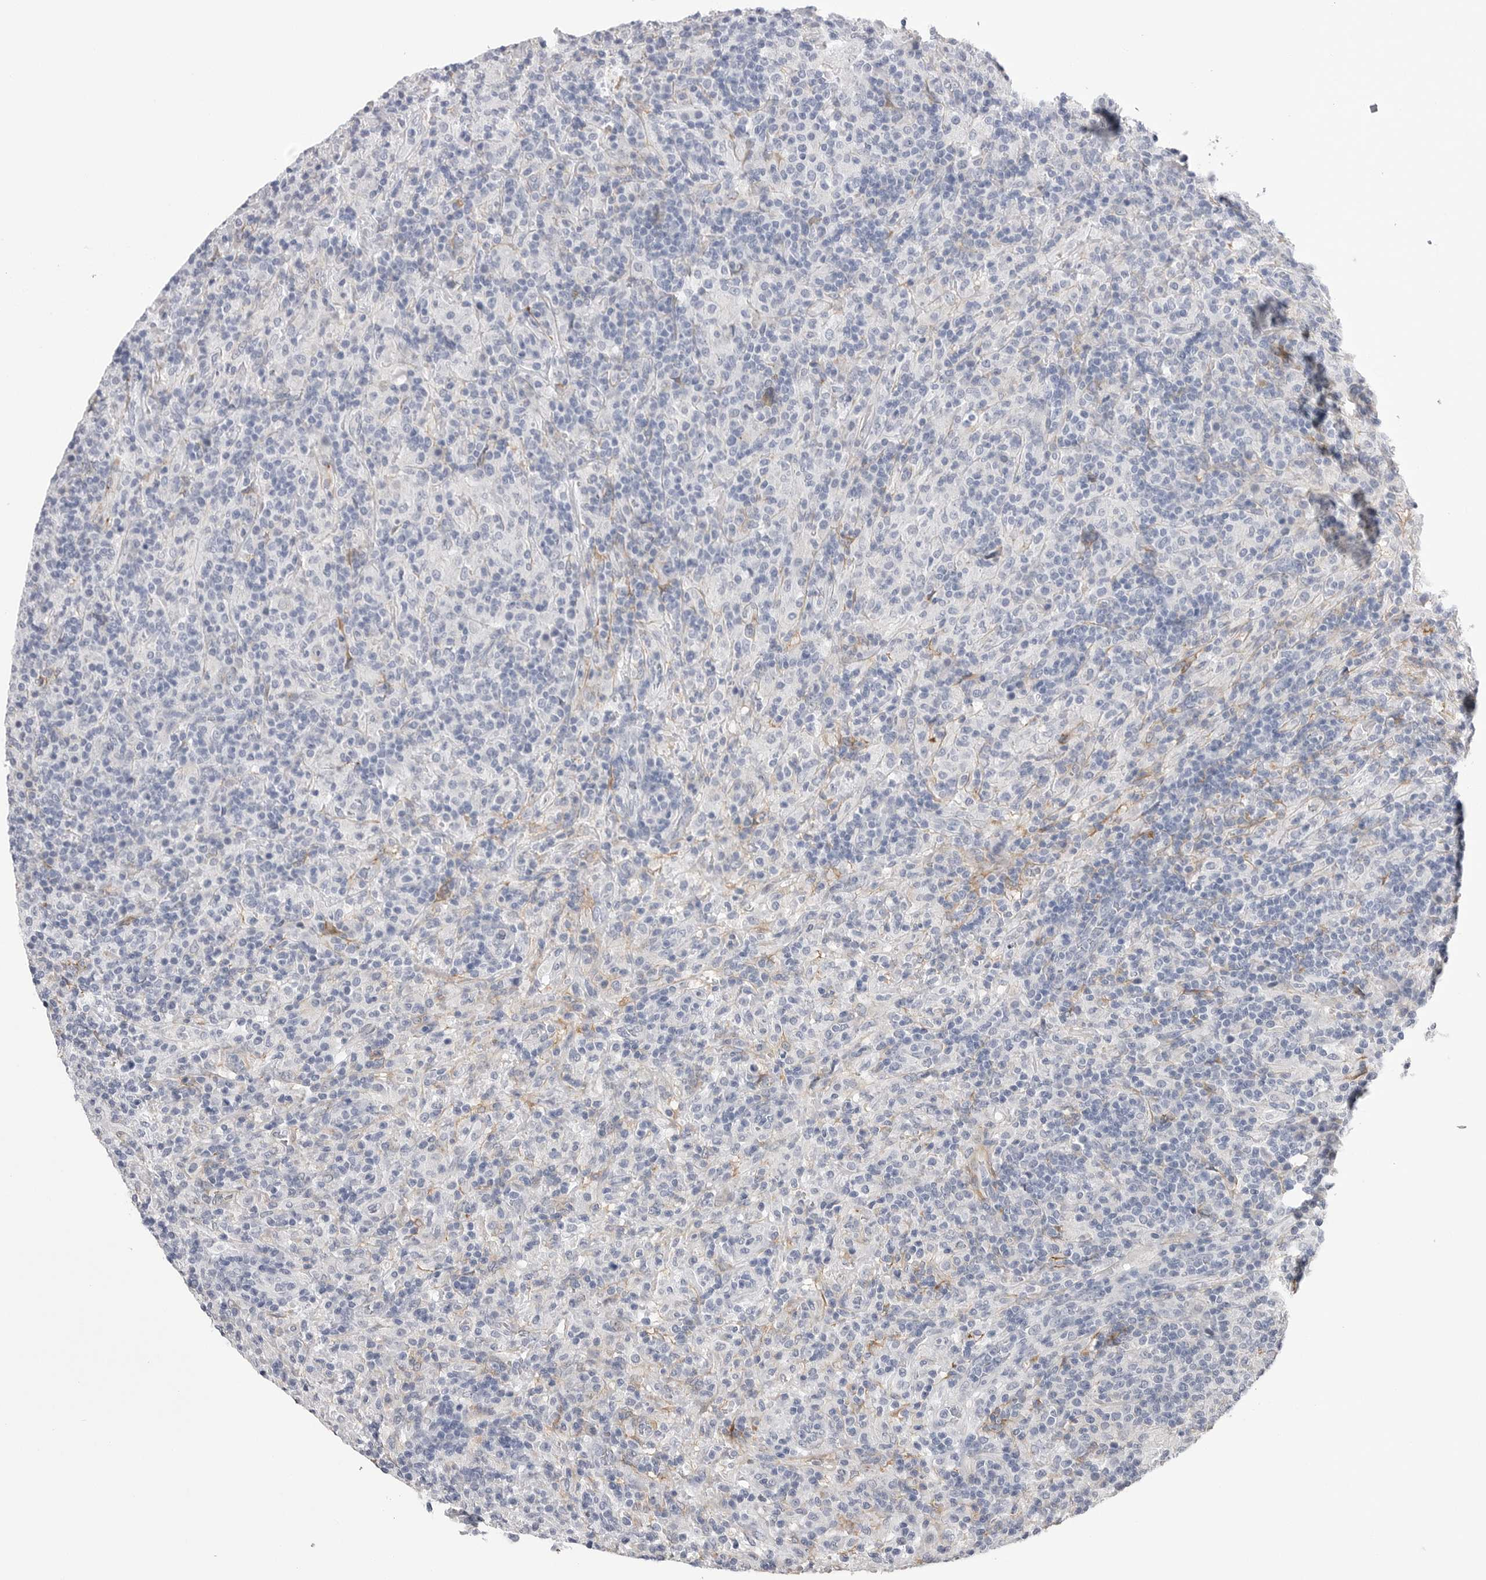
{"staining": {"intensity": "negative", "quantity": "none", "location": "none"}, "tissue": "lymphoma", "cell_type": "Tumor cells", "image_type": "cancer", "snomed": [{"axis": "morphology", "description": "Hodgkin's disease, NOS"}, {"axis": "topography", "description": "Lymph node"}], "caption": "There is no significant staining in tumor cells of Hodgkin's disease.", "gene": "AKAP12", "patient": {"sex": "male", "age": 70}}